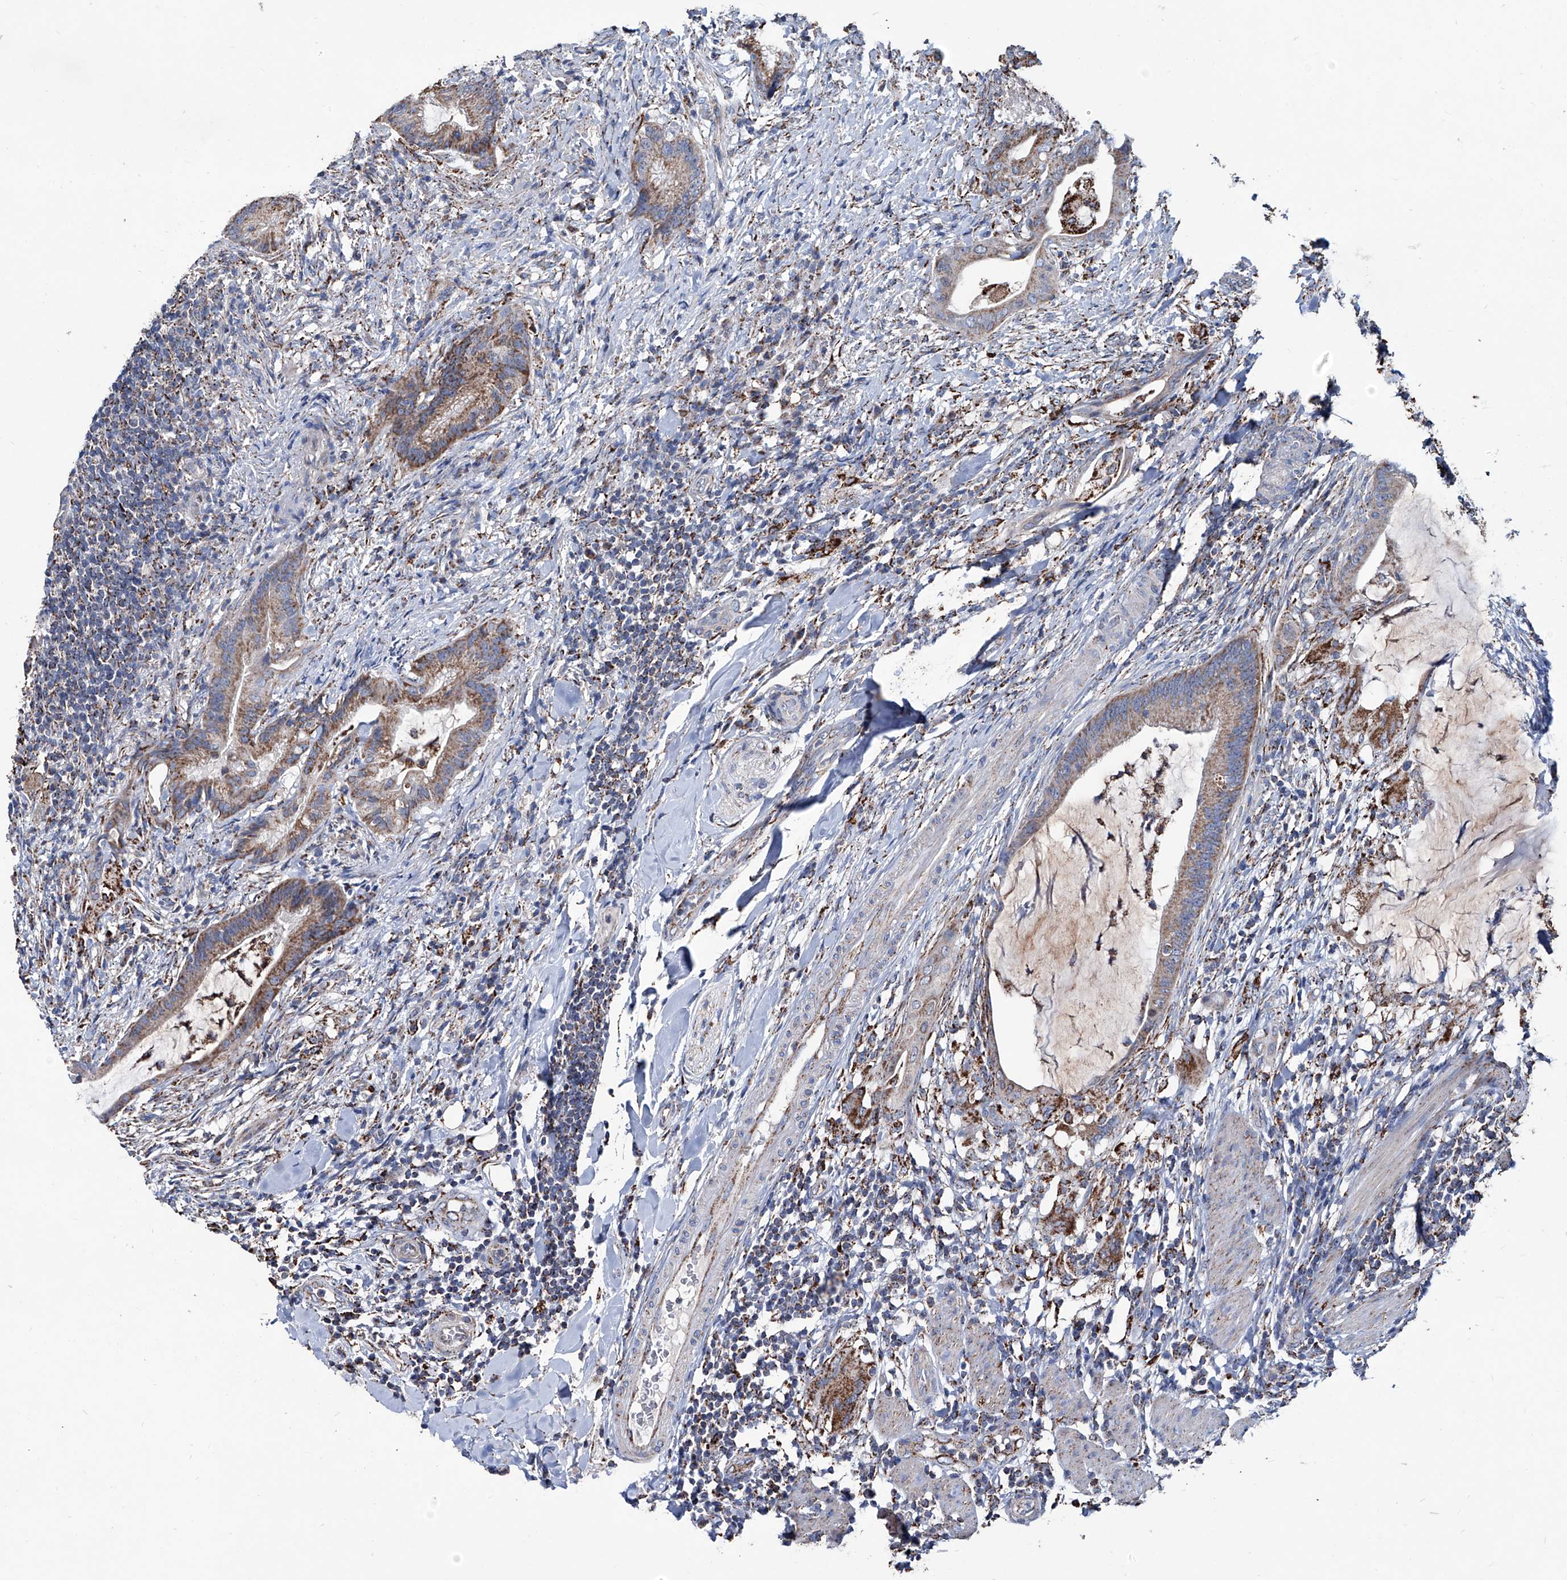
{"staining": {"intensity": "moderate", "quantity": "25%-75%", "location": "cytoplasmic/membranous"}, "tissue": "colorectal cancer", "cell_type": "Tumor cells", "image_type": "cancer", "snomed": [{"axis": "morphology", "description": "Adenocarcinoma, NOS"}, {"axis": "topography", "description": "Colon"}], "caption": "Colorectal cancer stained for a protein reveals moderate cytoplasmic/membranous positivity in tumor cells.", "gene": "NHS", "patient": {"sex": "female", "age": 66}}